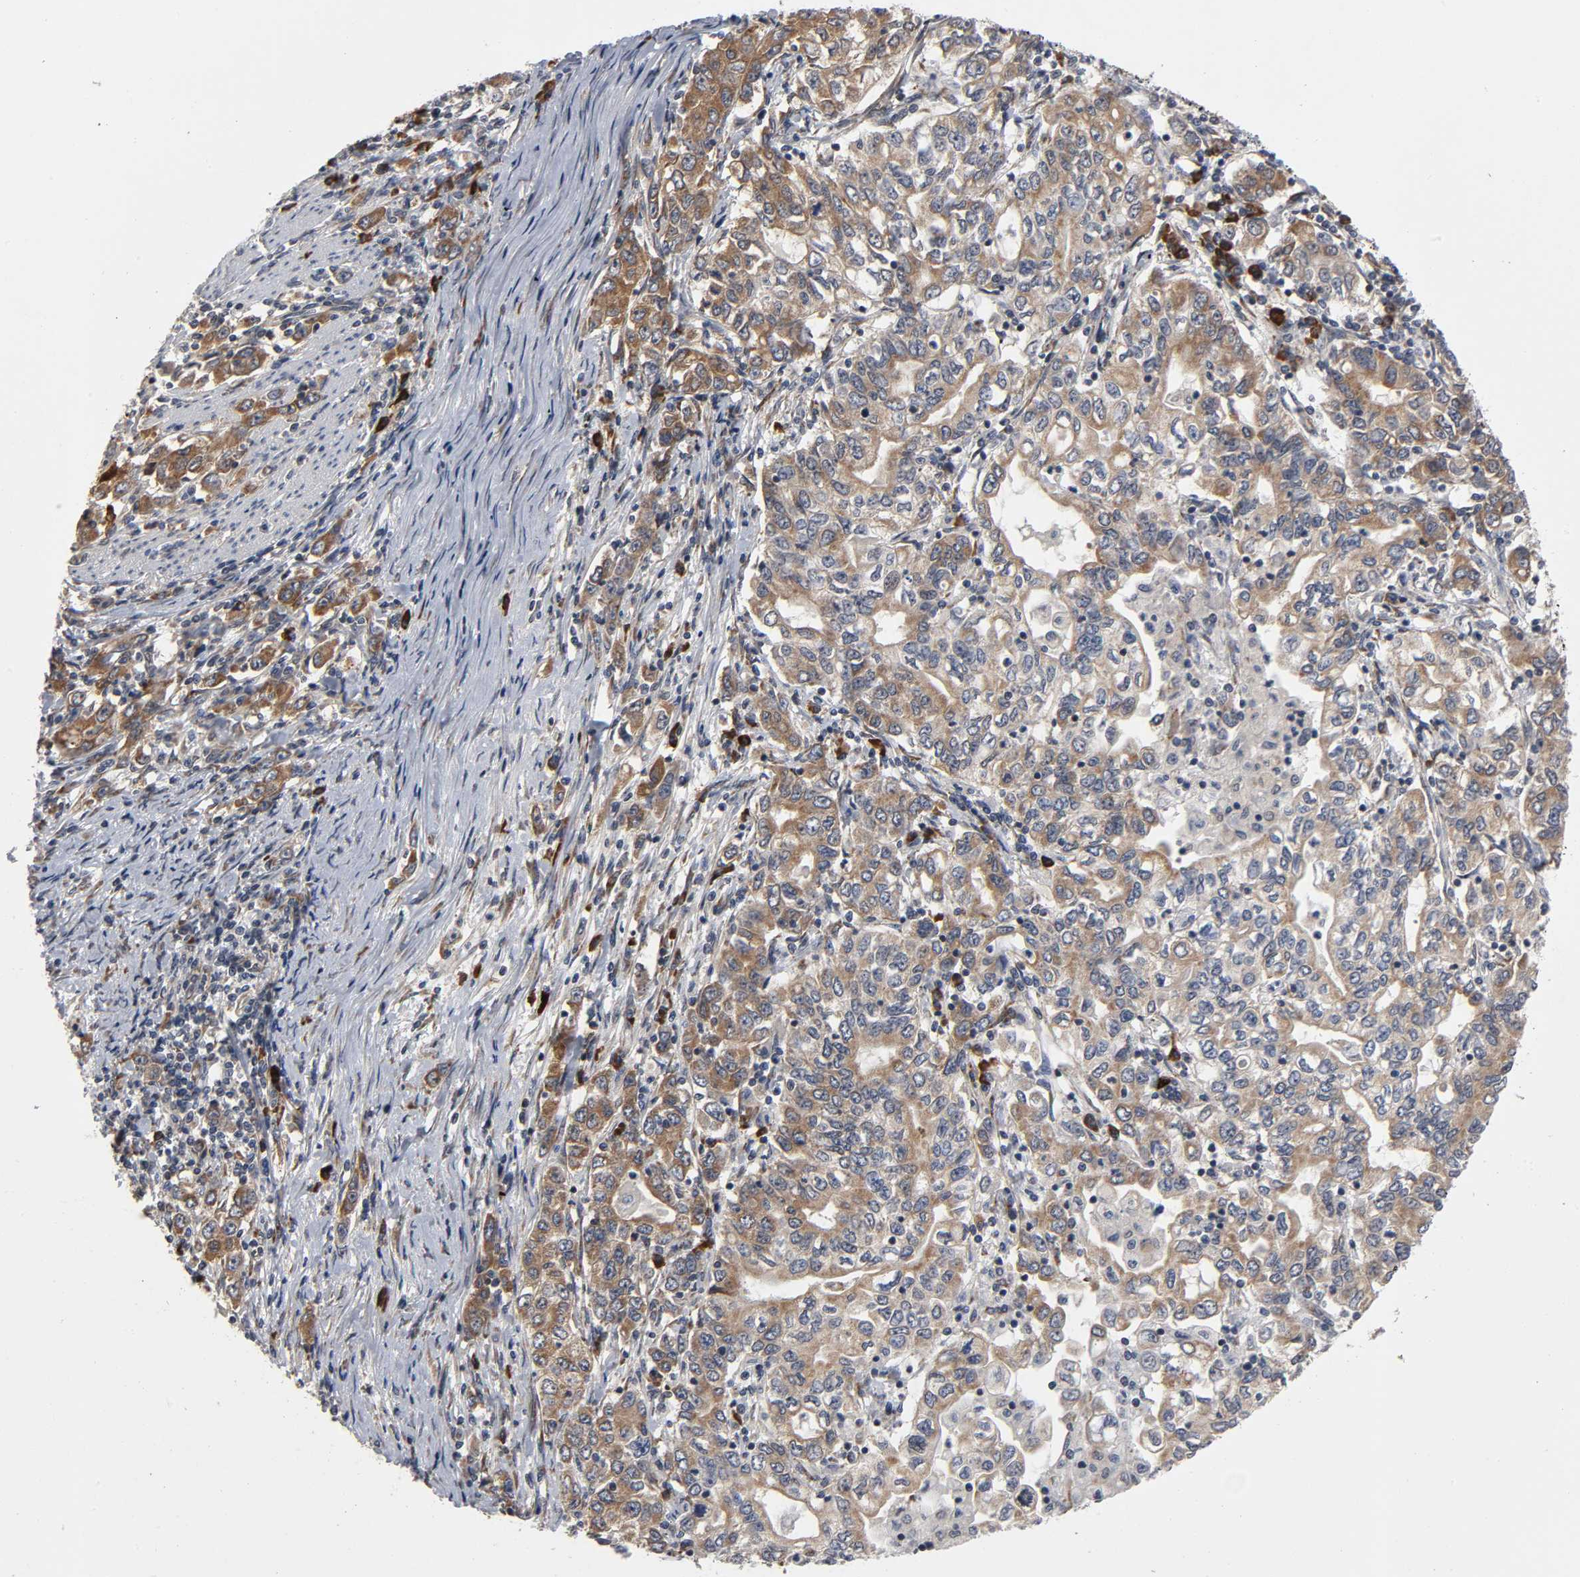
{"staining": {"intensity": "moderate", "quantity": ">75%", "location": "cytoplasmic/membranous"}, "tissue": "stomach cancer", "cell_type": "Tumor cells", "image_type": "cancer", "snomed": [{"axis": "morphology", "description": "Adenocarcinoma, NOS"}, {"axis": "topography", "description": "Stomach, lower"}], "caption": "DAB (3,3'-diaminobenzidine) immunohistochemical staining of stomach cancer shows moderate cytoplasmic/membranous protein expression in approximately >75% of tumor cells.", "gene": "SLC30A9", "patient": {"sex": "female", "age": 72}}